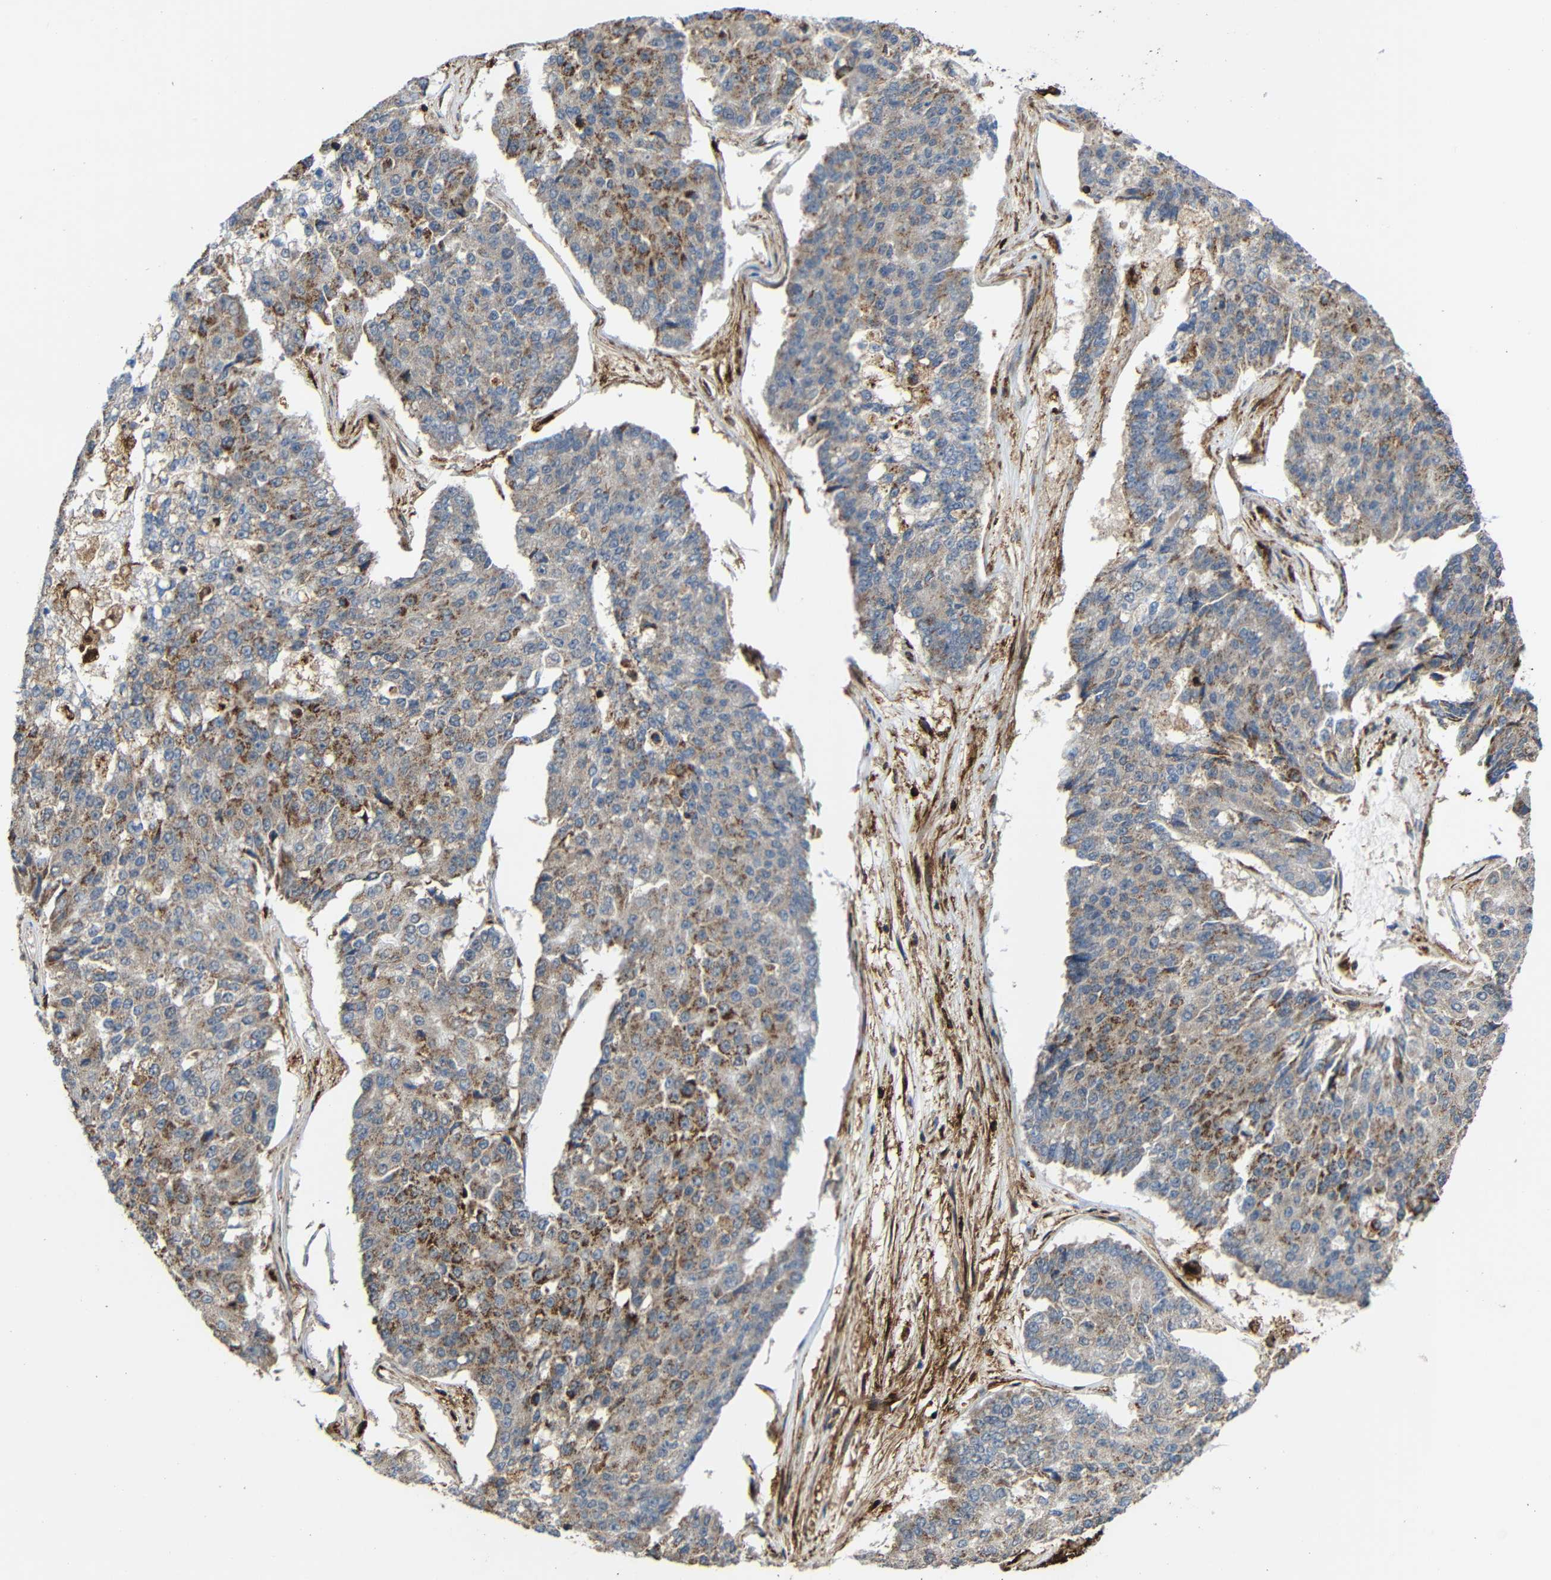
{"staining": {"intensity": "moderate", "quantity": "25%-75%", "location": "cytoplasmic/membranous"}, "tissue": "pancreatic cancer", "cell_type": "Tumor cells", "image_type": "cancer", "snomed": [{"axis": "morphology", "description": "Adenocarcinoma, NOS"}, {"axis": "topography", "description": "Pancreas"}], "caption": "This histopathology image exhibits pancreatic cancer (adenocarcinoma) stained with immunohistochemistry to label a protein in brown. The cytoplasmic/membranous of tumor cells show moderate positivity for the protein. Nuclei are counter-stained blue.", "gene": "C1GALT1", "patient": {"sex": "male", "age": 50}}